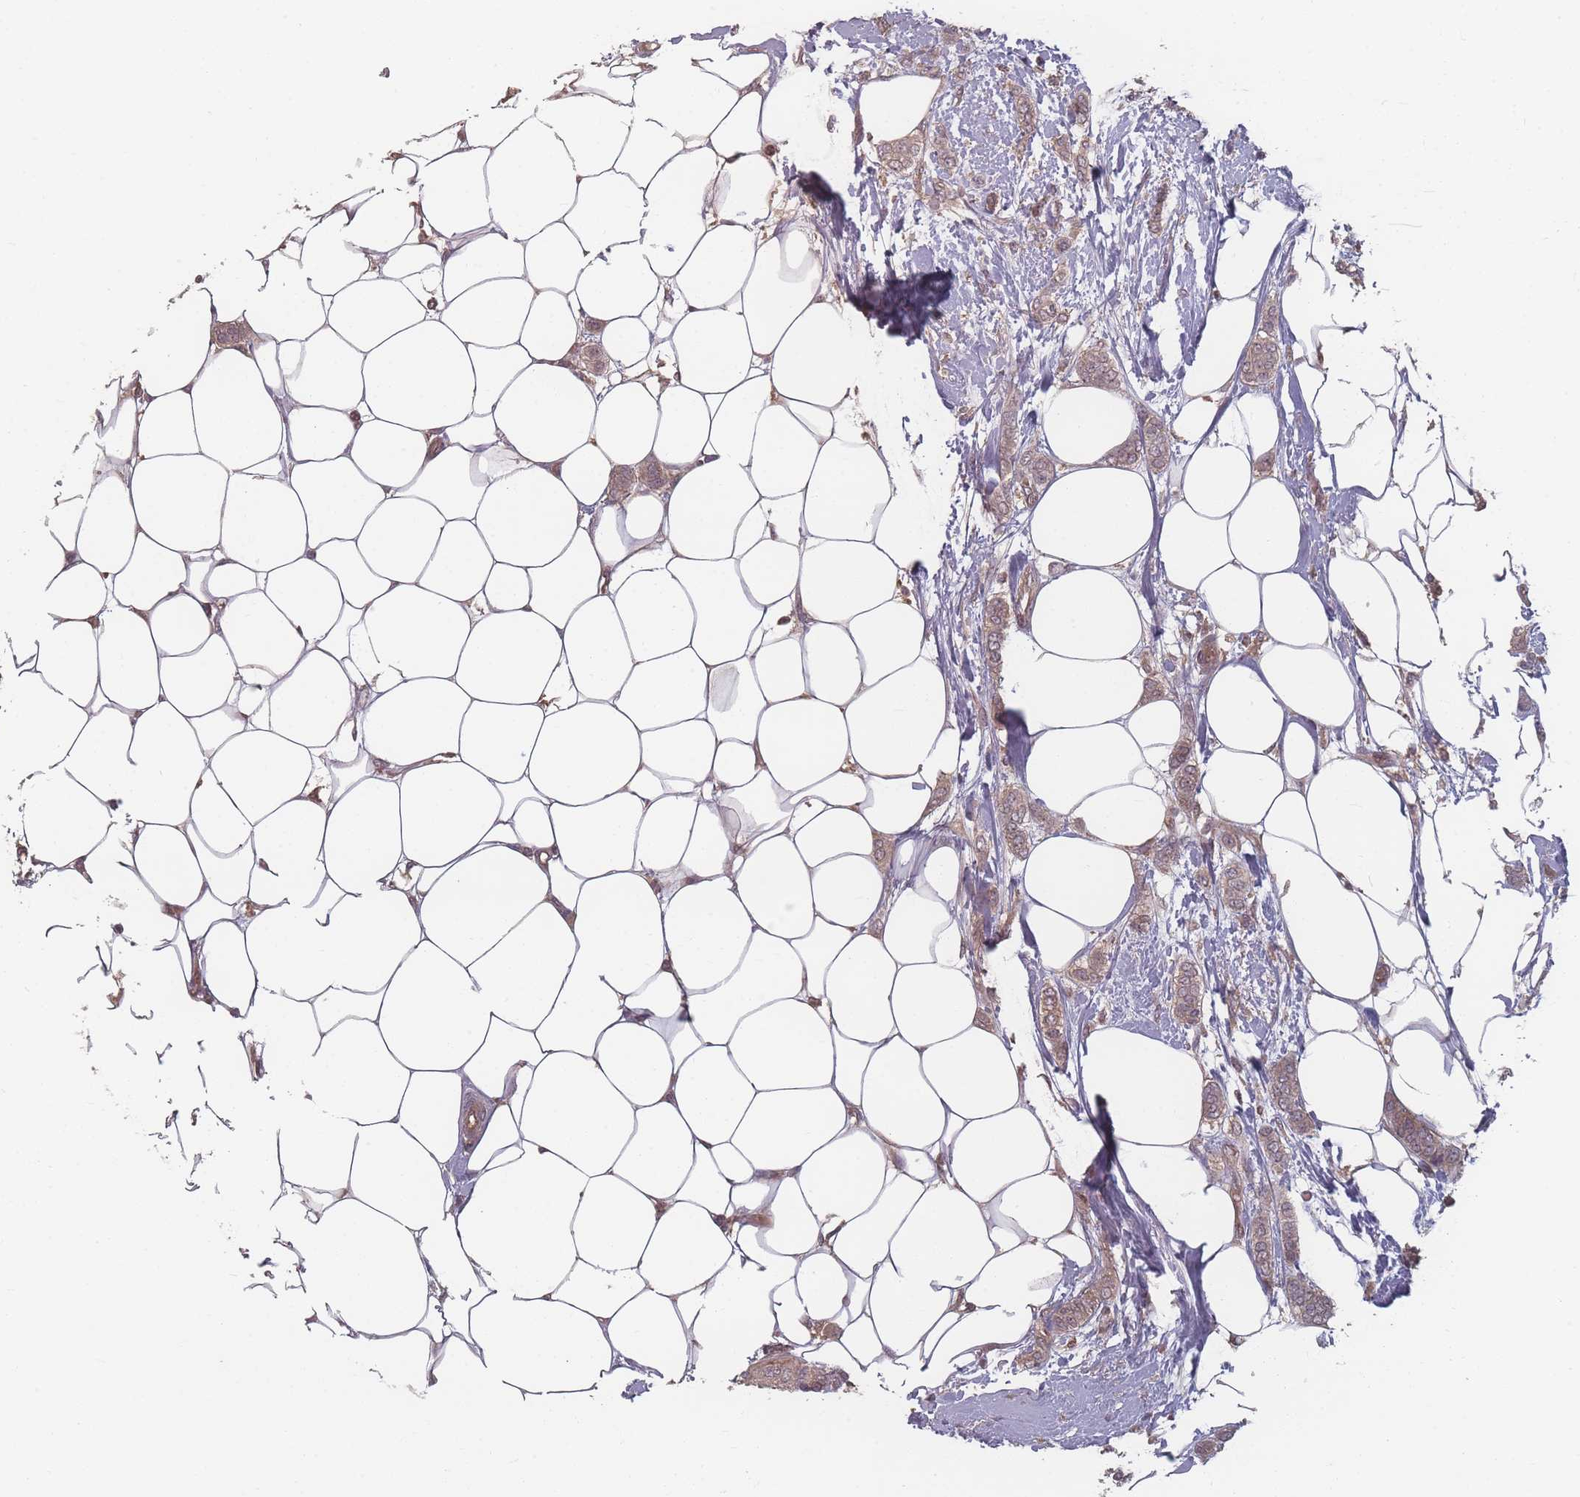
{"staining": {"intensity": "weak", "quantity": ">75%", "location": "cytoplasmic/membranous"}, "tissue": "breast cancer", "cell_type": "Tumor cells", "image_type": "cancer", "snomed": [{"axis": "morphology", "description": "Duct carcinoma"}, {"axis": "topography", "description": "Breast"}], "caption": "An immunohistochemistry photomicrograph of neoplastic tissue is shown. Protein staining in brown highlights weak cytoplasmic/membranous positivity in breast infiltrating ductal carcinoma within tumor cells.", "gene": "HAGH", "patient": {"sex": "female", "age": 72}}